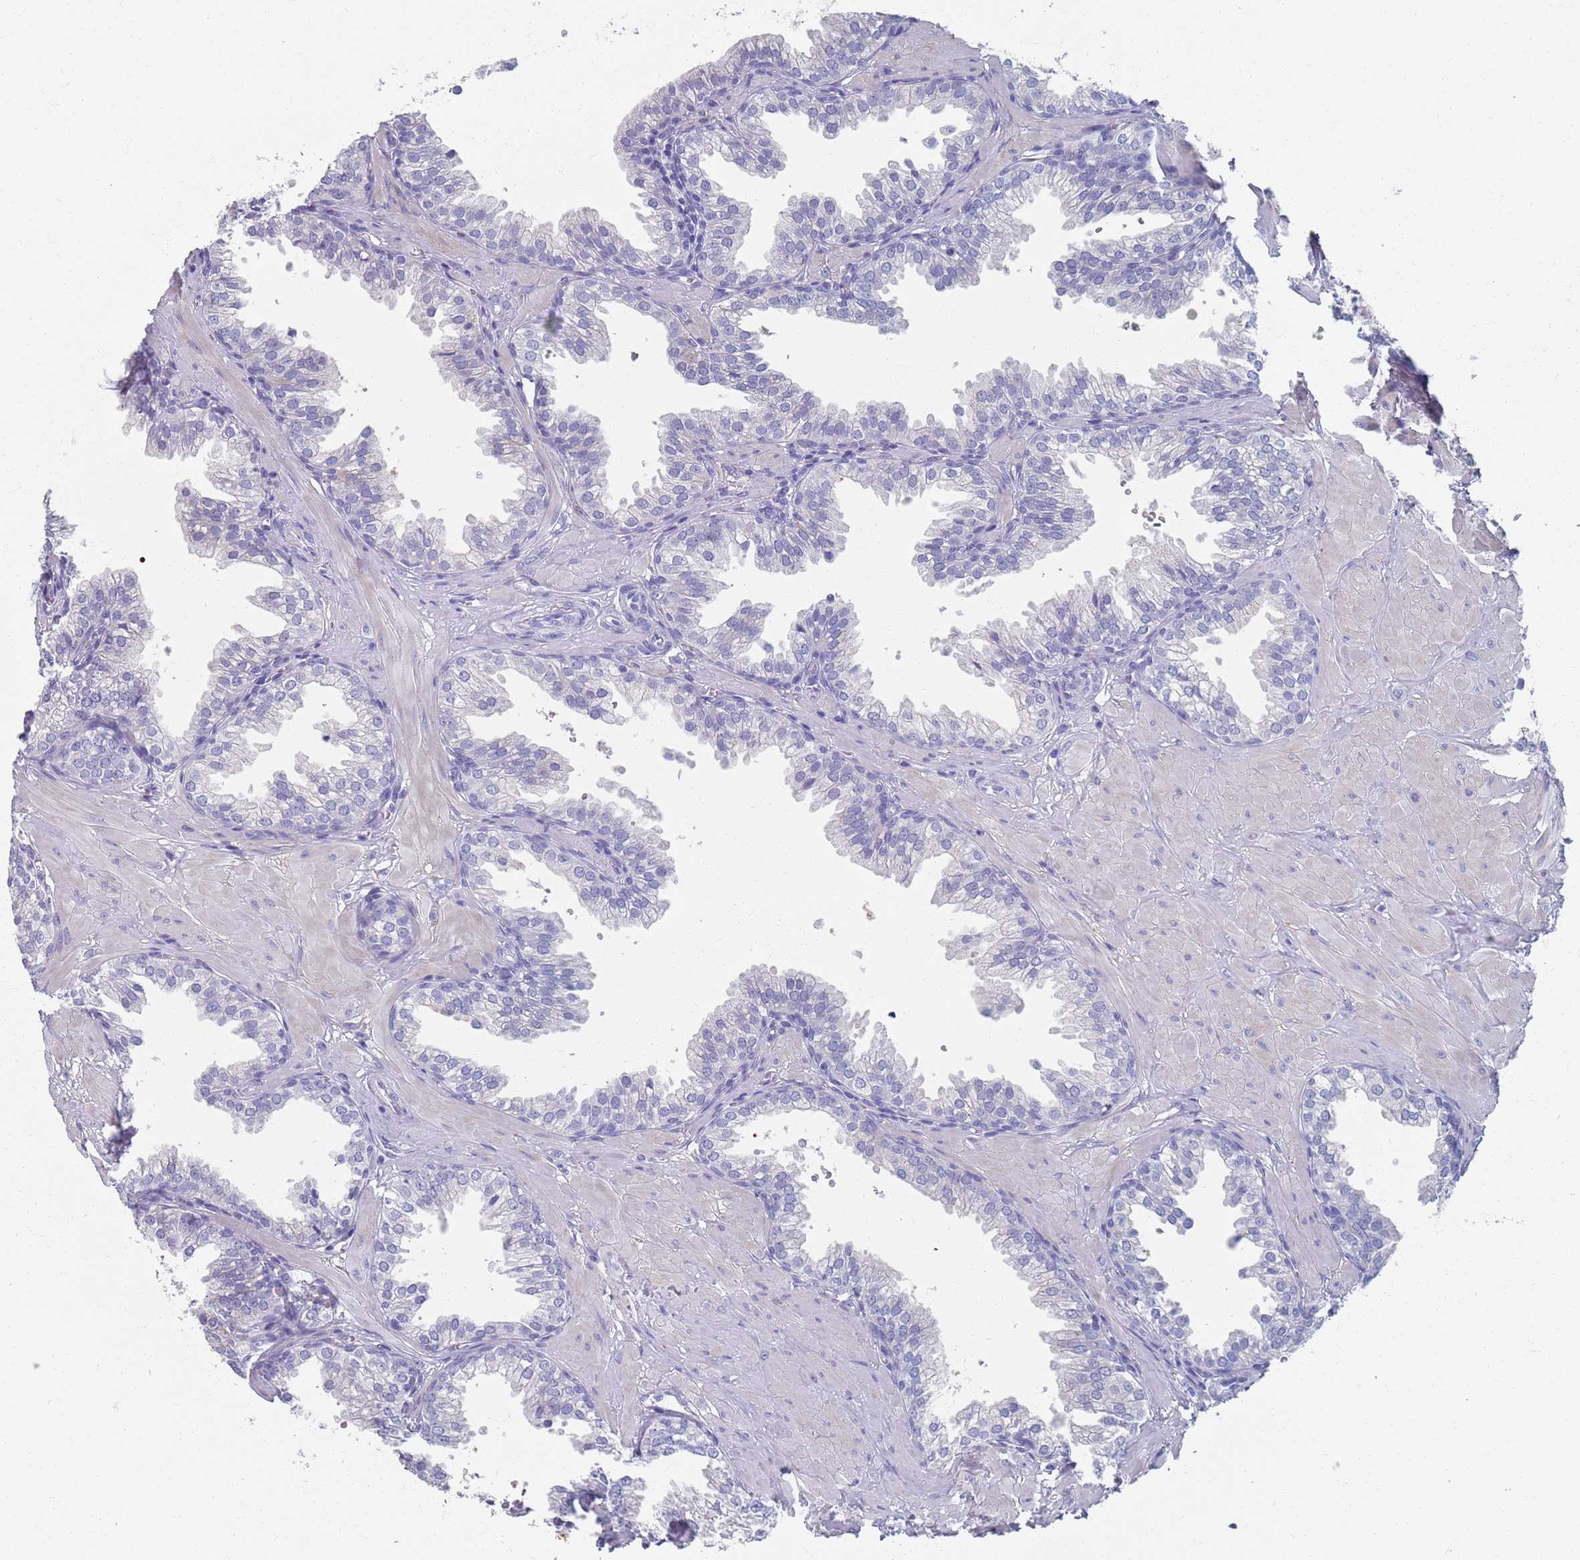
{"staining": {"intensity": "negative", "quantity": "none", "location": "none"}, "tissue": "prostate", "cell_type": "Glandular cells", "image_type": "normal", "snomed": [{"axis": "morphology", "description": "Normal tissue, NOS"}, {"axis": "topography", "description": "Prostate"}, {"axis": "topography", "description": "Peripheral nerve tissue"}], "caption": "Immunohistochemistry image of normal prostate: human prostate stained with DAB reveals no significant protein positivity in glandular cells.", "gene": "PLOD1", "patient": {"sex": "male", "age": 55}}